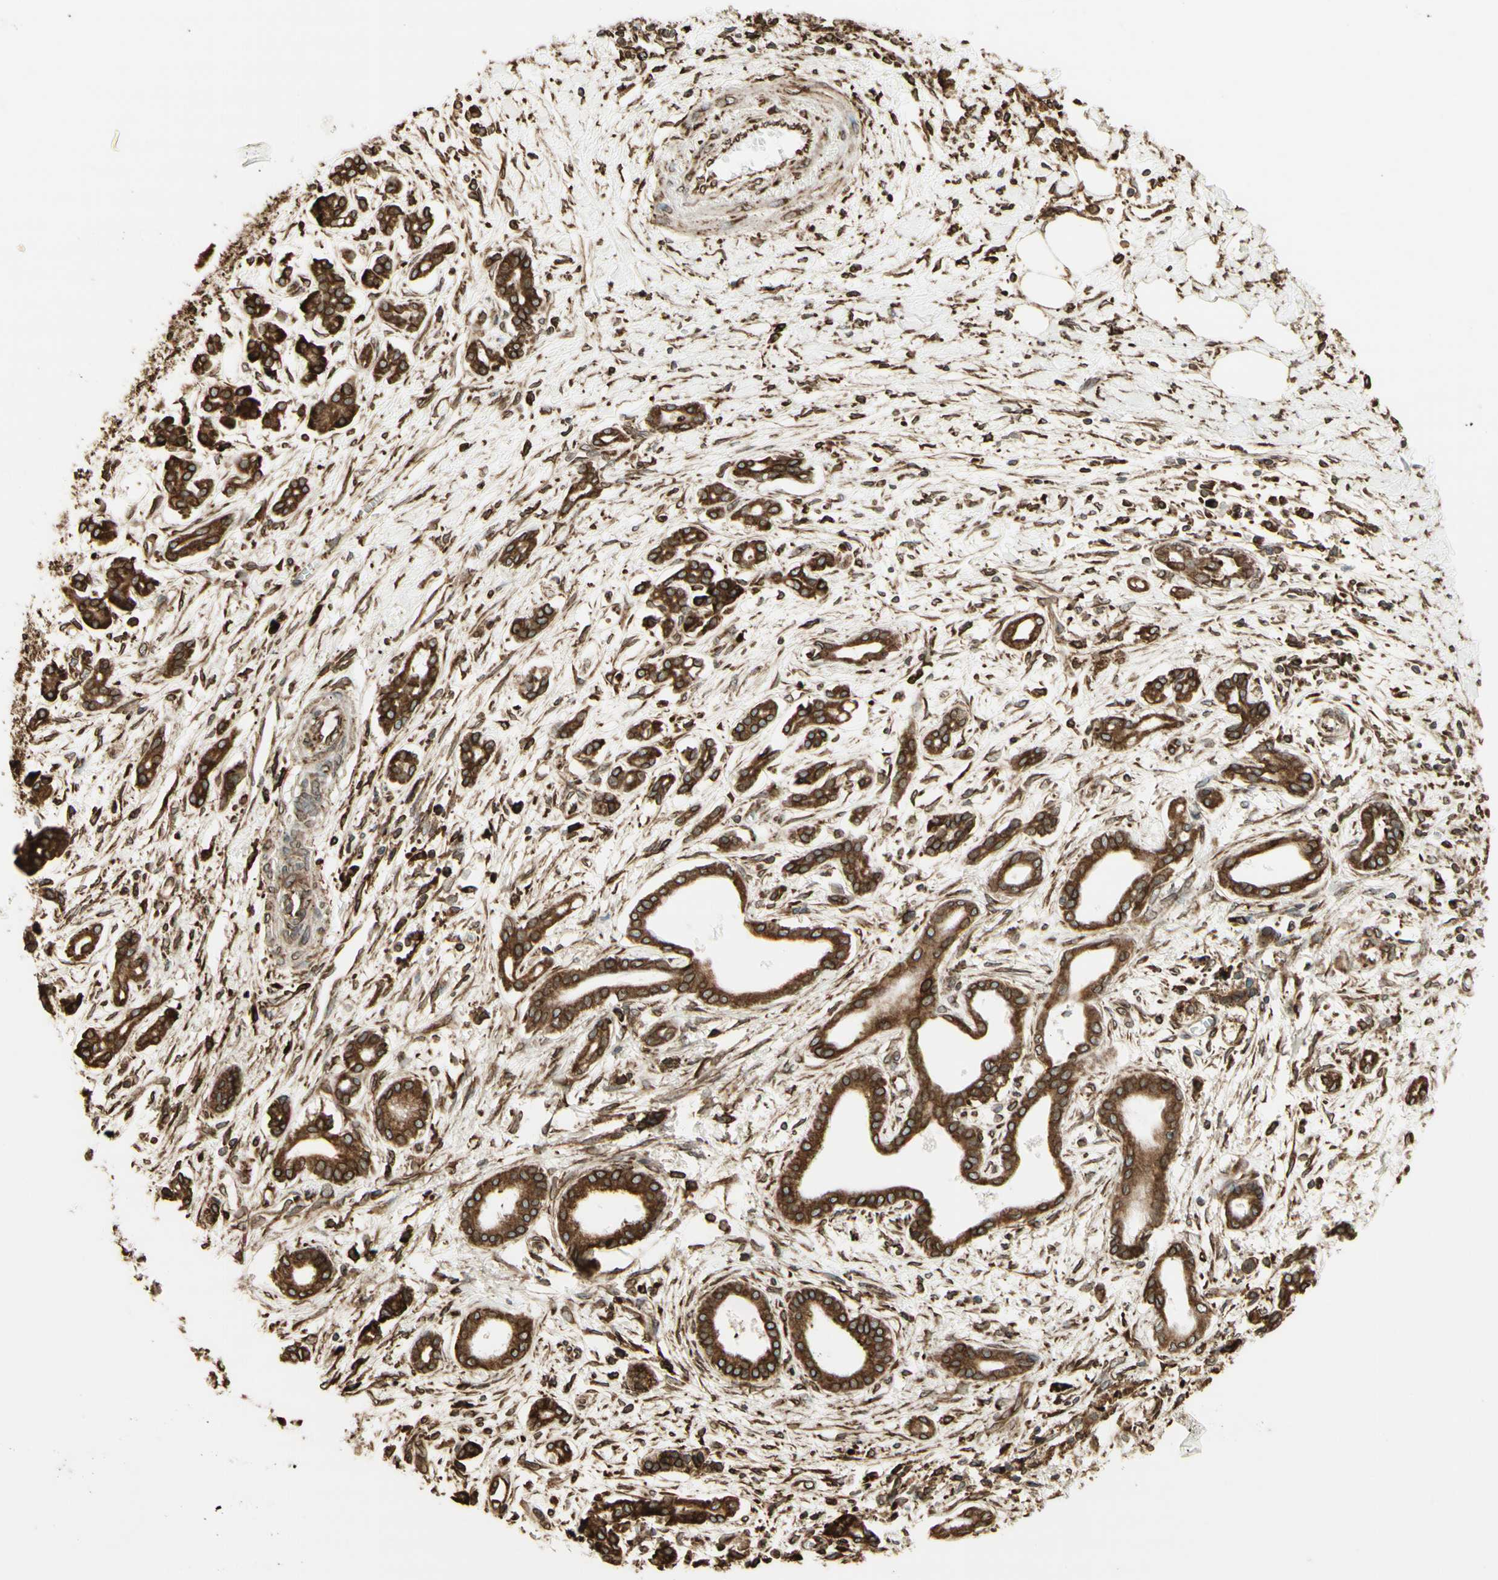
{"staining": {"intensity": "moderate", "quantity": ">75%", "location": "cytoplasmic/membranous"}, "tissue": "pancreatic cancer", "cell_type": "Tumor cells", "image_type": "cancer", "snomed": [{"axis": "morphology", "description": "Adenocarcinoma, NOS"}, {"axis": "topography", "description": "Pancreas"}], "caption": "IHC staining of pancreatic adenocarcinoma, which displays medium levels of moderate cytoplasmic/membranous staining in about >75% of tumor cells indicating moderate cytoplasmic/membranous protein expression. The staining was performed using DAB (brown) for protein detection and nuclei were counterstained in hematoxylin (blue).", "gene": "CANX", "patient": {"sex": "male", "age": 56}}